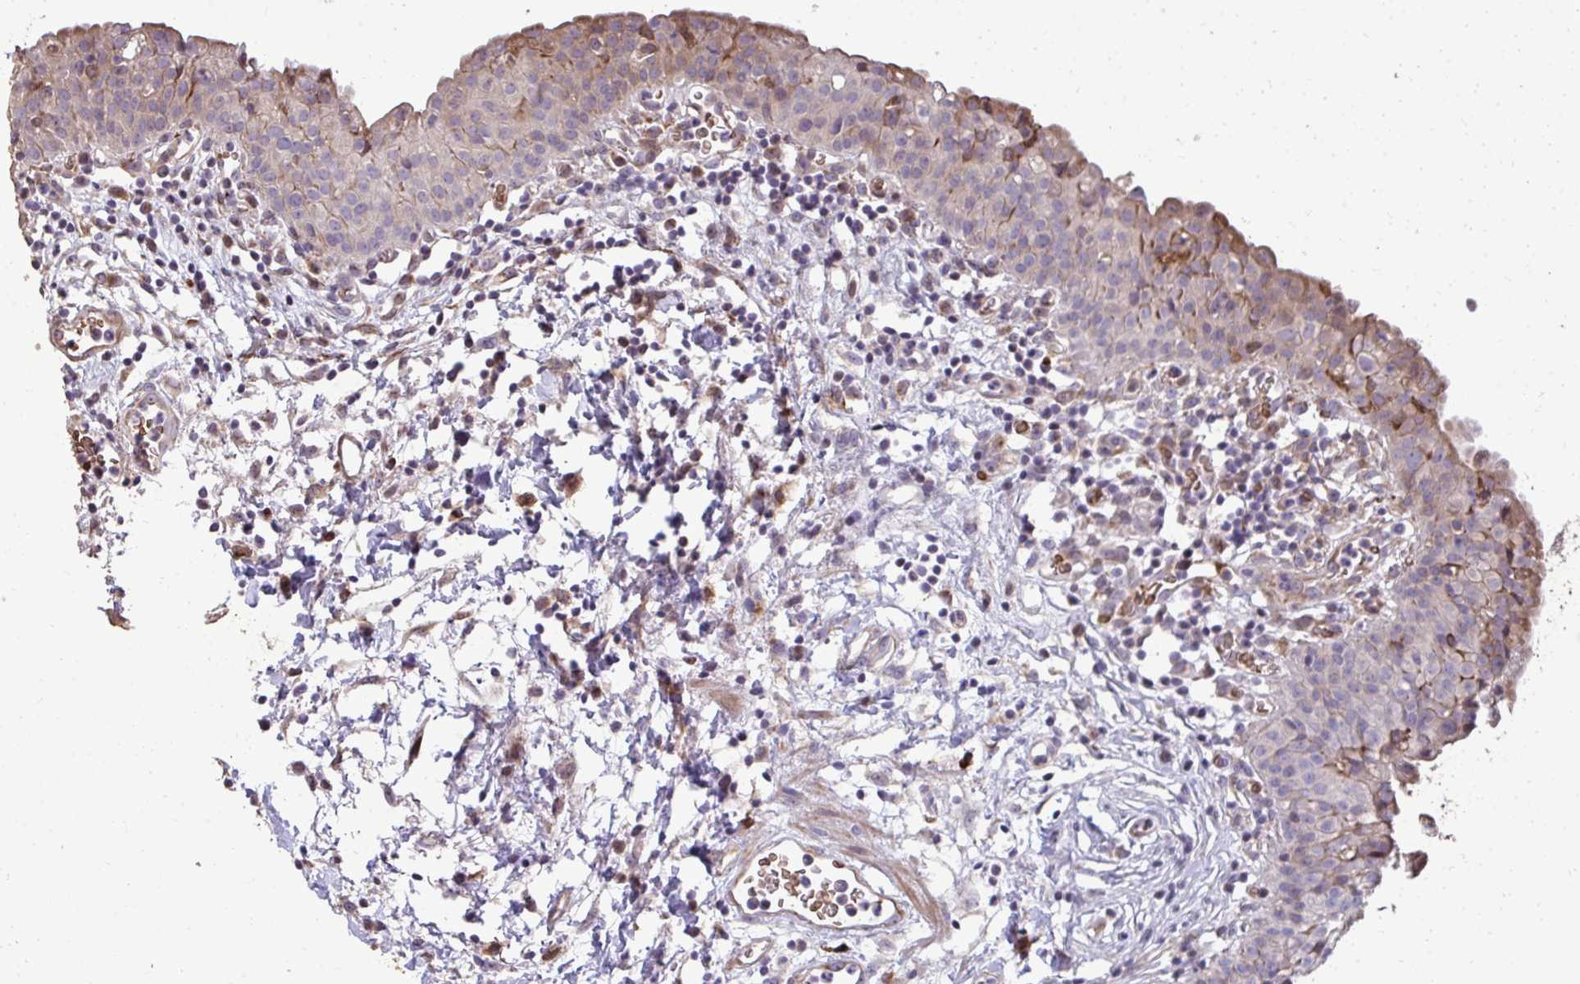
{"staining": {"intensity": "moderate", "quantity": "<25%", "location": "cytoplasmic/membranous"}, "tissue": "urinary bladder", "cell_type": "Urothelial cells", "image_type": "normal", "snomed": [{"axis": "morphology", "description": "Normal tissue, NOS"}, {"axis": "morphology", "description": "Inflammation, NOS"}, {"axis": "topography", "description": "Urinary bladder"}], "caption": "IHC (DAB) staining of benign human urinary bladder displays moderate cytoplasmic/membranous protein staining in about <25% of urothelial cells.", "gene": "FIBCD1", "patient": {"sex": "male", "age": 57}}